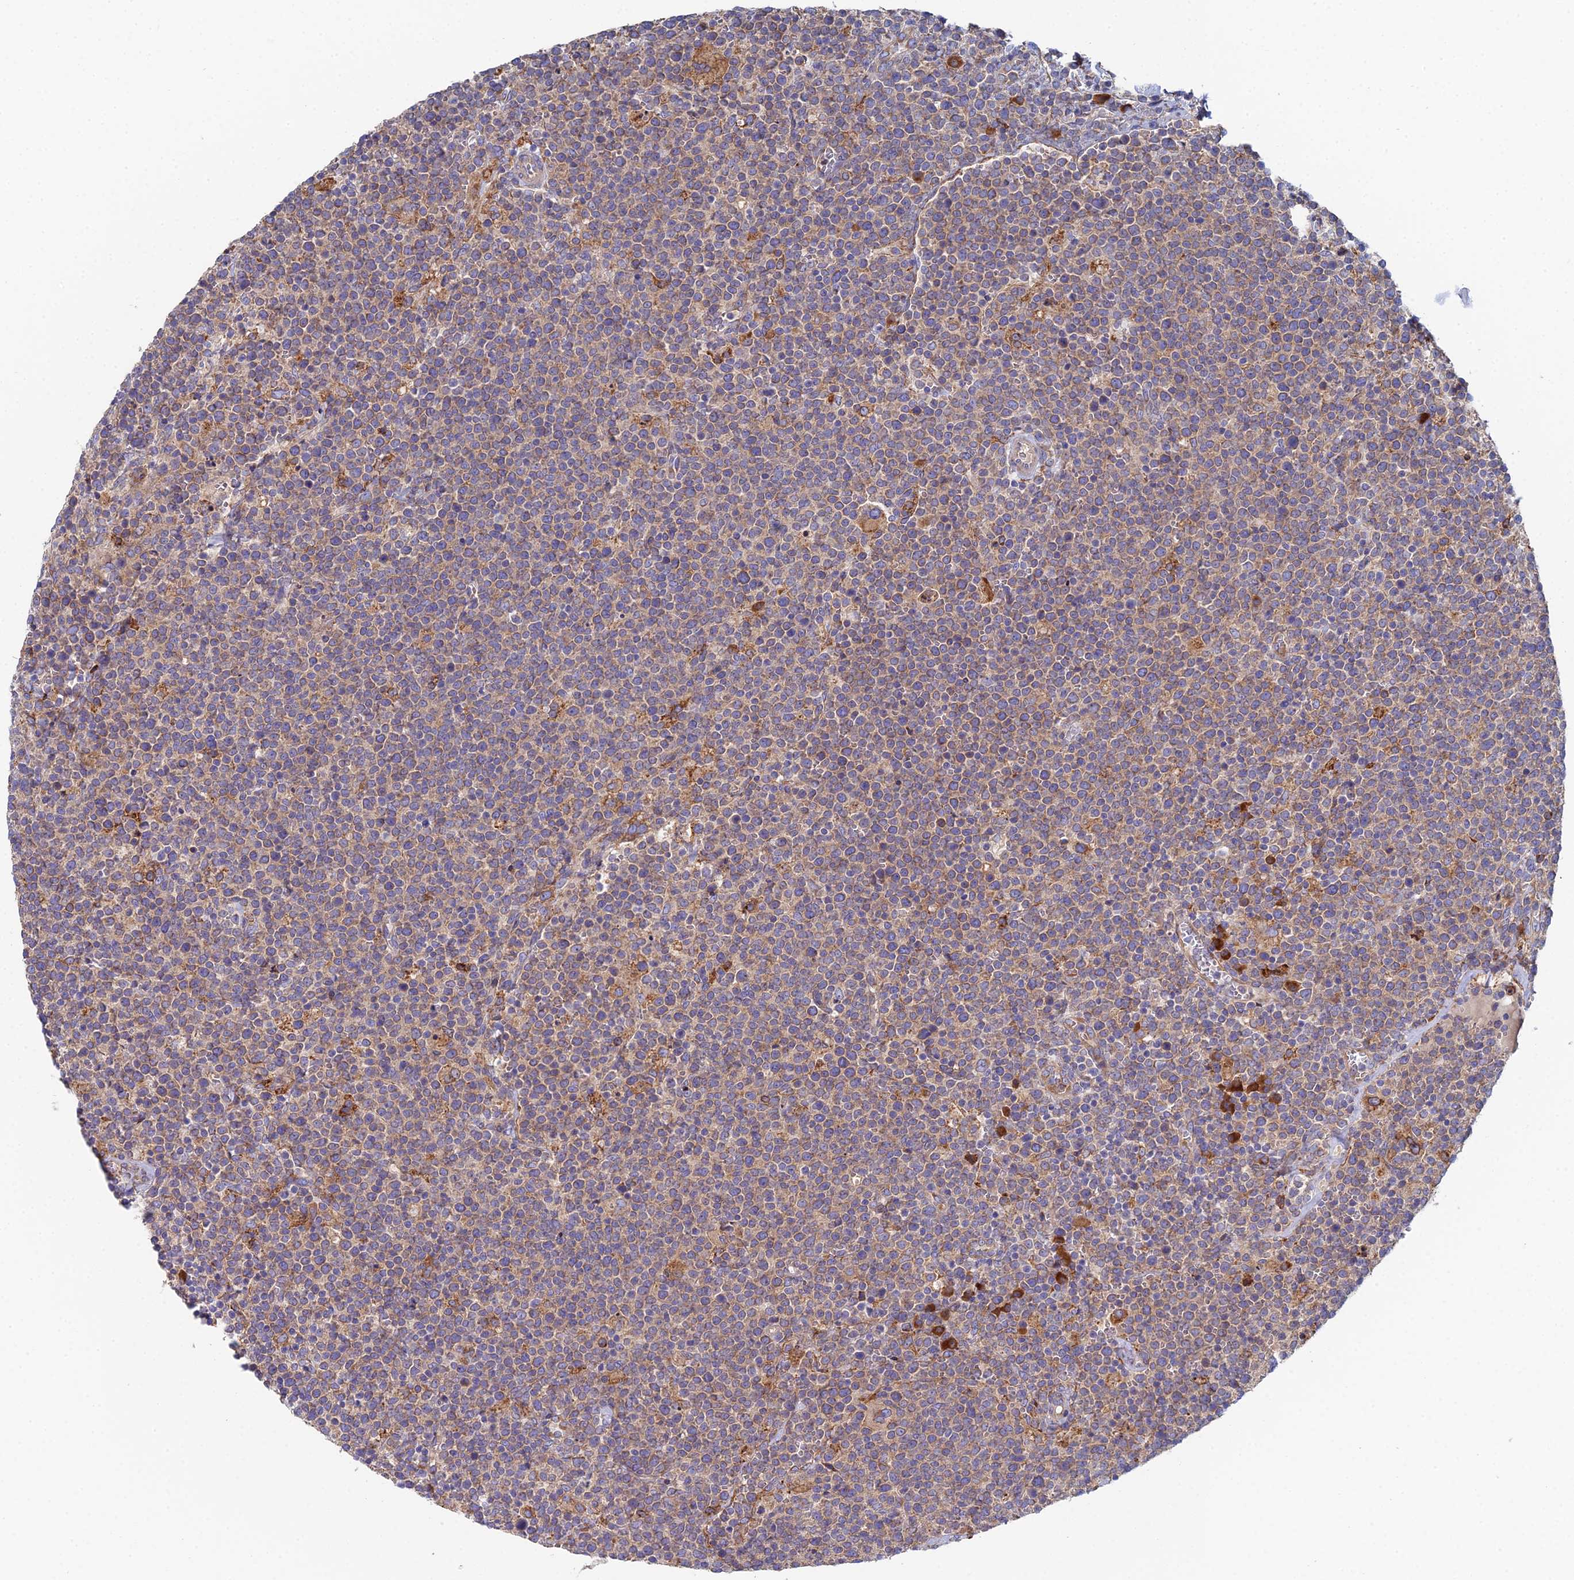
{"staining": {"intensity": "weak", "quantity": "25%-75%", "location": "cytoplasmic/membranous"}, "tissue": "lymphoma", "cell_type": "Tumor cells", "image_type": "cancer", "snomed": [{"axis": "morphology", "description": "Malignant lymphoma, non-Hodgkin's type, High grade"}, {"axis": "topography", "description": "Lymph node"}], "caption": "Protein analysis of lymphoma tissue shows weak cytoplasmic/membranous expression in approximately 25%-75% of tumor cells.", "gene": "CLCN3", "patient": {"sex": "male", "age": 61}}